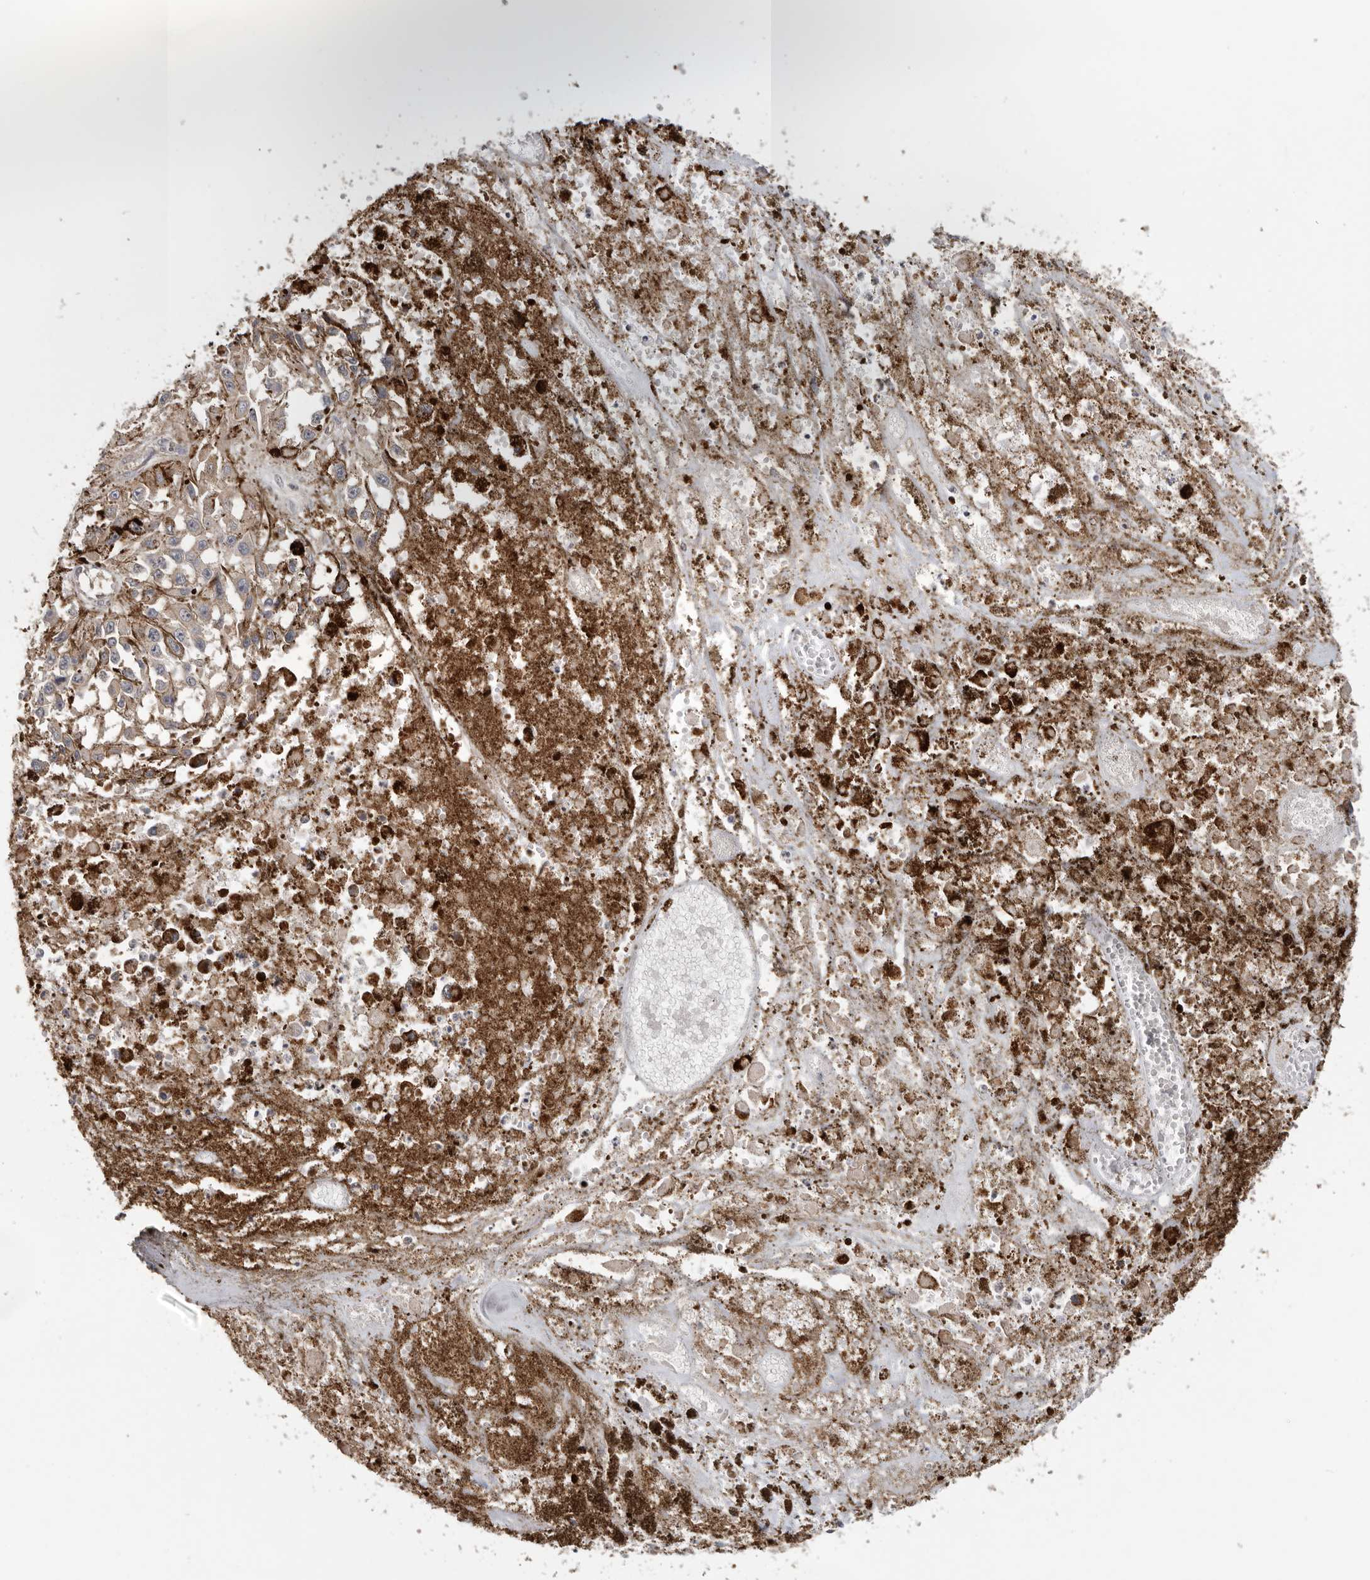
{"staining": {"intensity": "negative", "quantity": "none", "location": "none"}, "tissue": "melanoma", "cell_type": "Tumor cells", "image_type": "cancer", "snomed": [{"axis": "morphology", "description": "Malignant melanoma, Metastatic site"}, {"axis": "topography", "description": "Lymph node"}], "caption": "Tumor cells are negative for protein expression in human malignant melanoma (metastatic site).", "gene": "PPP1R42", "patient": {"sex": "male", "age": 59}}